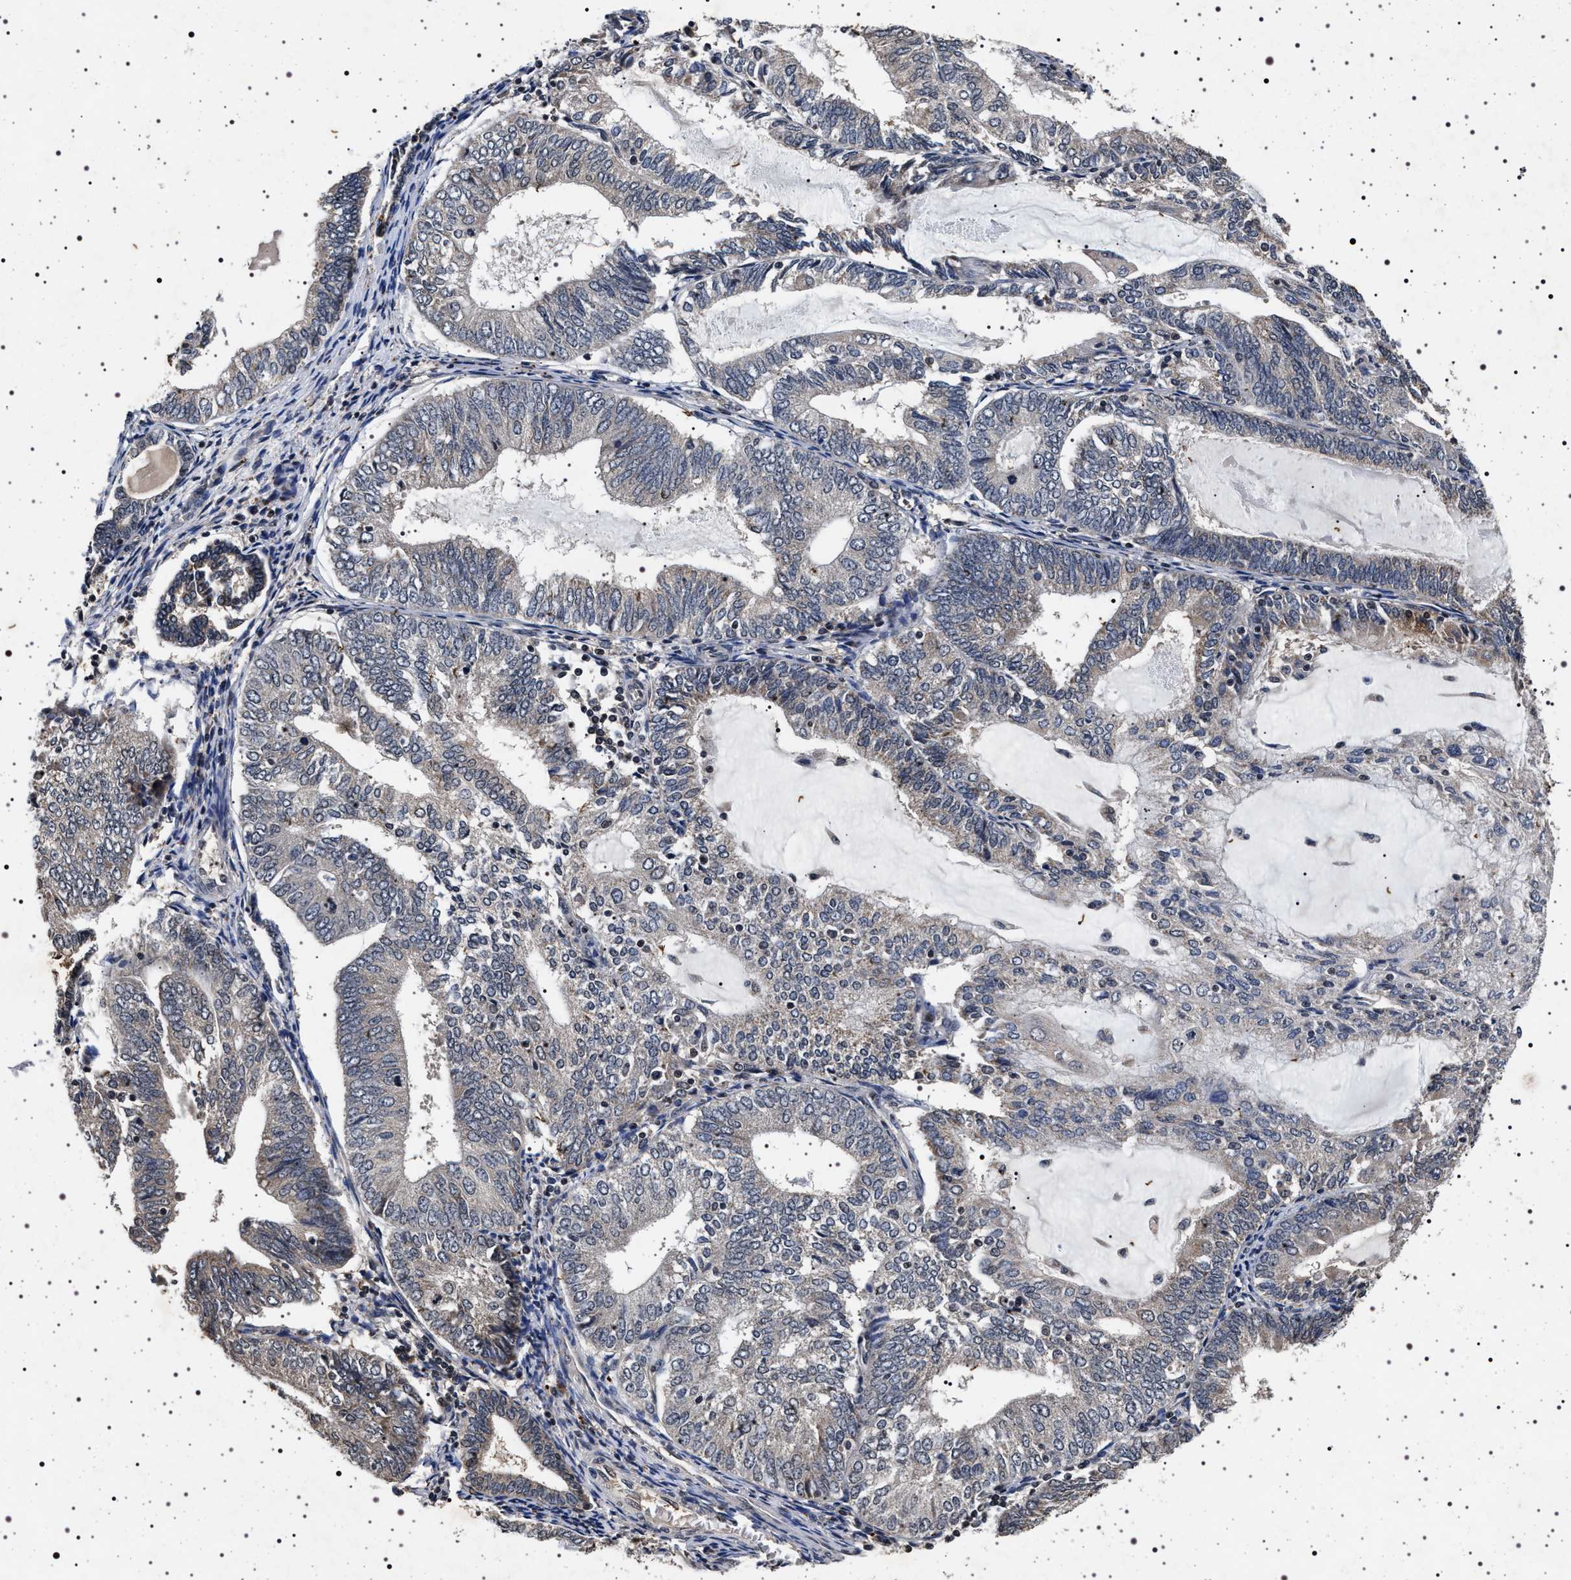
{"staining": {"intensity": "negative", "quantity": "none", "location": "none"}, "tissue": "endometrial cancer", "cell_type": "Tumor cells", "image_type": "cancer", "snomed": [{"axis": "morphology", "description": "Adenocarcinoma, NOS"}, {"axis": "topography", "description": "Endometrium"}], "caption": "IHC of human endometrial adenocarcinoma reveals no positivity in tumor cells.", "gene": "CDKN1B", "patient": {"sex": "female", "age": 81}}